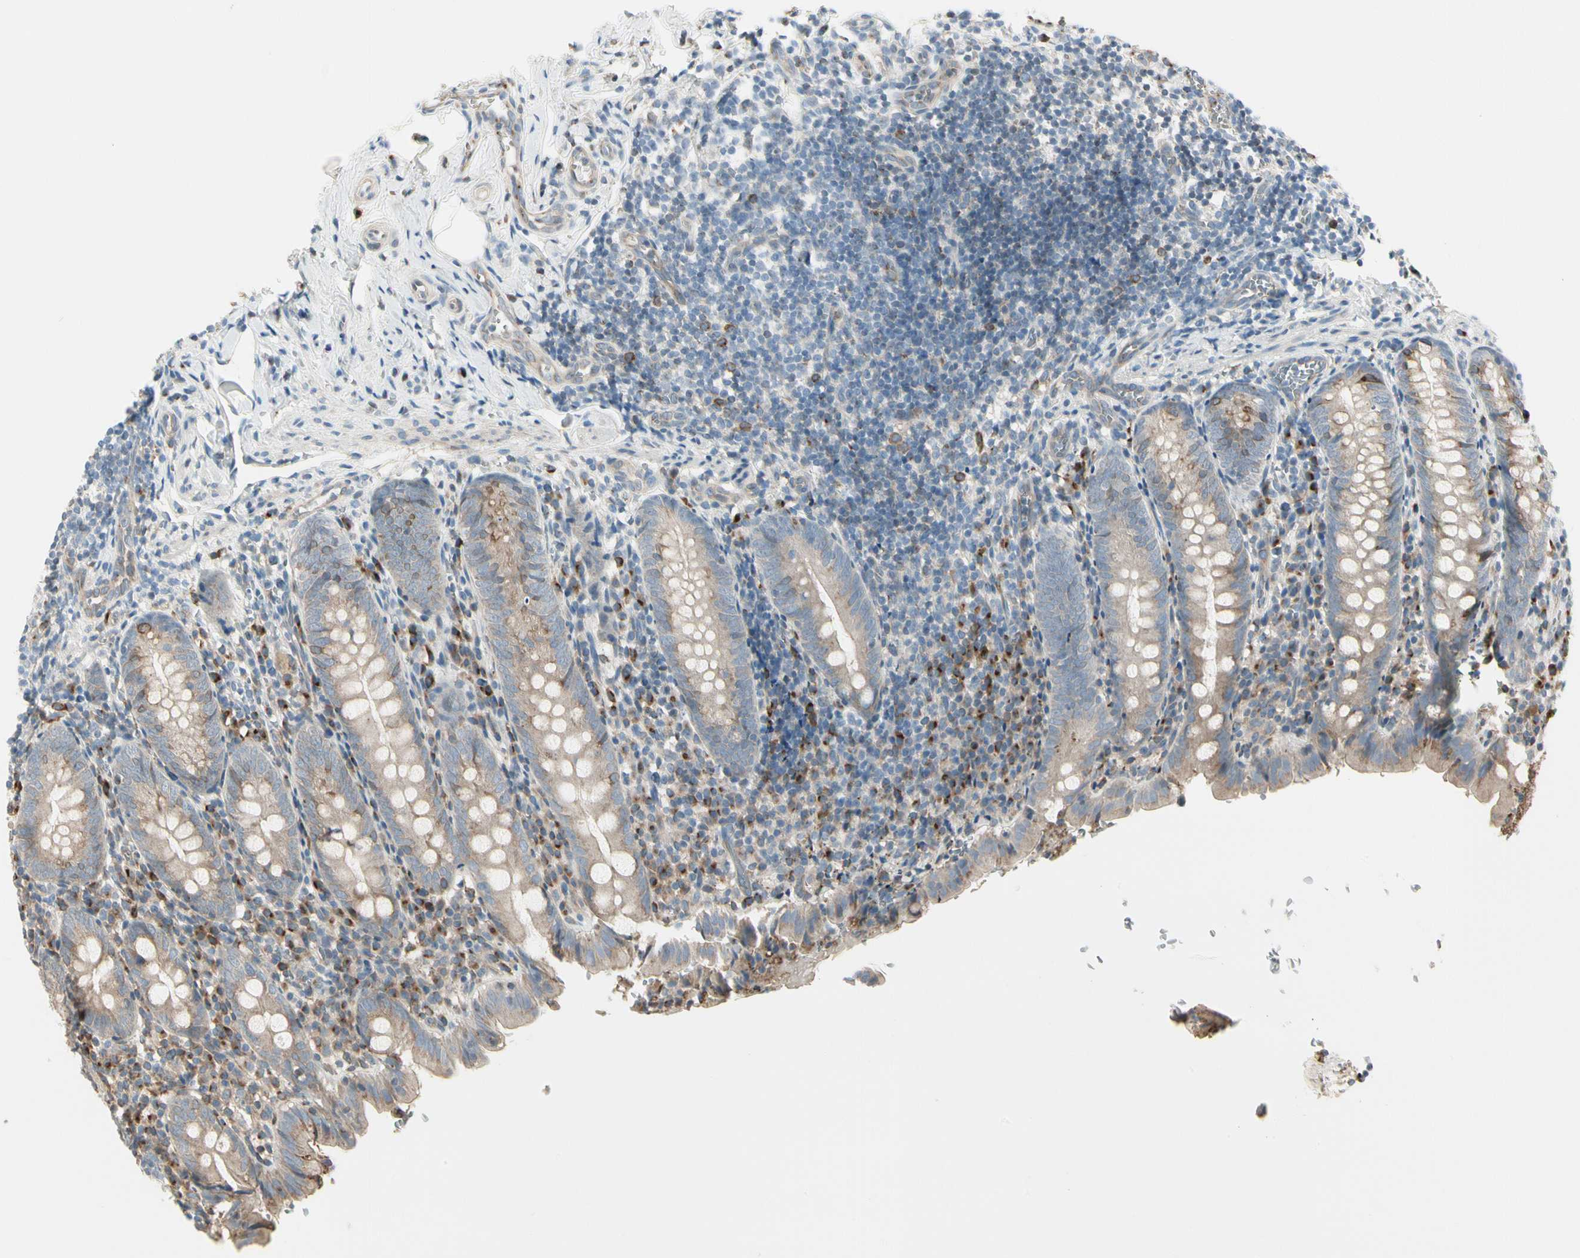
{"staining": {"intensity": "moderate", "quantity": "<25%", "location": "cytoplasmic/membranous"}, "tissue": "appendix", "cell_type": "Glandular cells", "image_type": "normal", "snomed": [{"axis": "morphology", "description": "Normal tissue, NOS"}, {"axis": "topography", "description": "Appendix"}], "caption": "IHC histopathology image of benign appendix: human appendix stained using immunohistochemistry (IHC) displays low levels of moderate protein expression localized specifically in the cytoplasmic/membranous of glandular cells, appearing as a cytoplasmic/membranous brown color.", "gene": "NUCB2", "patient": {"sex": "female", "age": 10}}